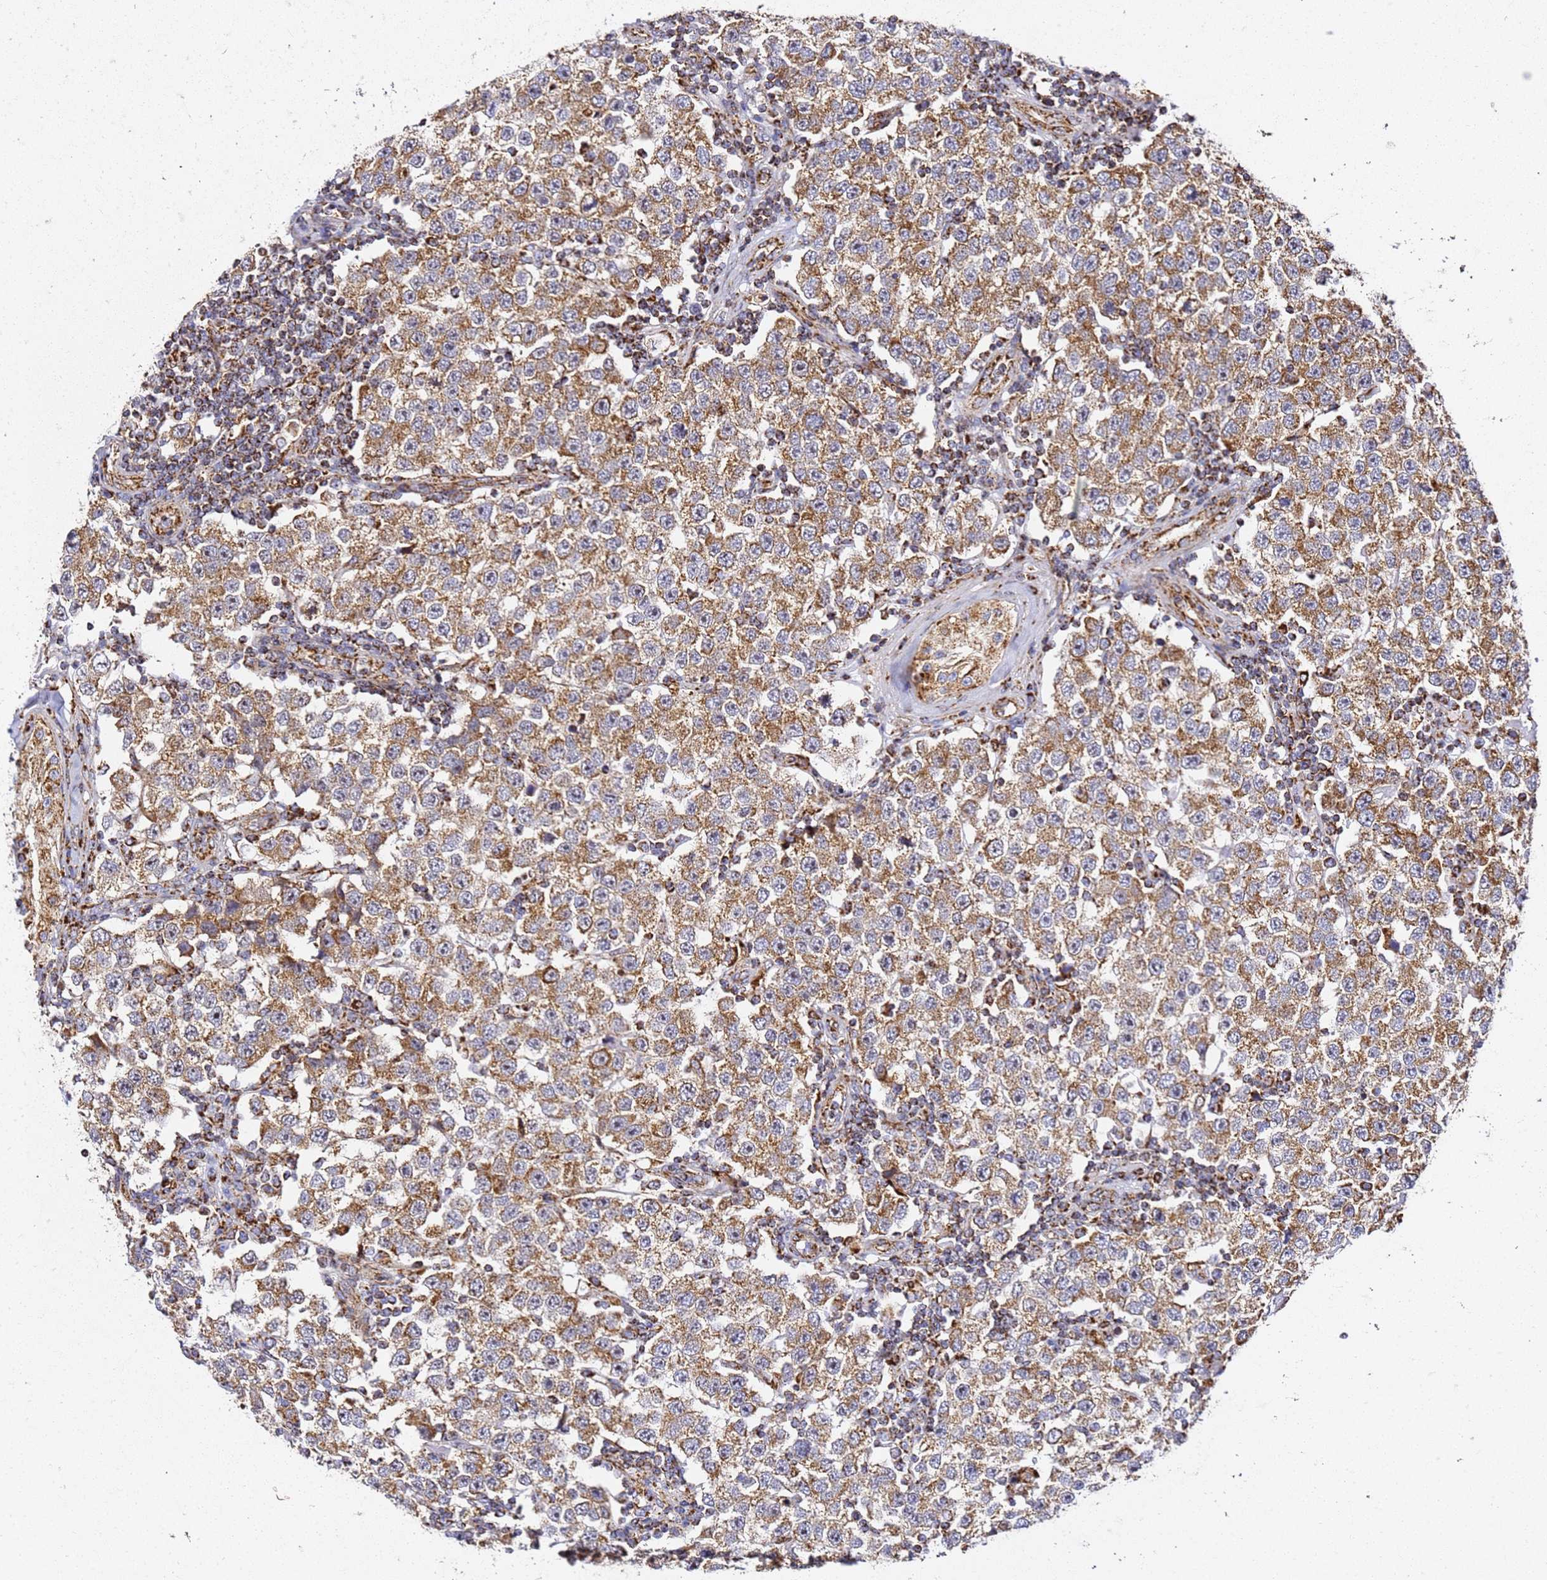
{"staining": {"intensity": "moderate", "quantity": ">75%", "location": "cytoplasmic/membranous"}, "tissue": "testis cancer", "cell_type": "Tumor cells", "image_type": "cancer", "snomed": [{"axis": "morphology", "description": "Seminoma, NOS"}, {"axis": "topography", "description": "Testis"}], "caption": "The histopathology image displays staining of seminoma (testis), revealing moderate cytoplasmic/membranous protein expression (brown color) within tumor cells.", "gene": "NDUFA3", "patient": {"sex": "male", "age": 34}}